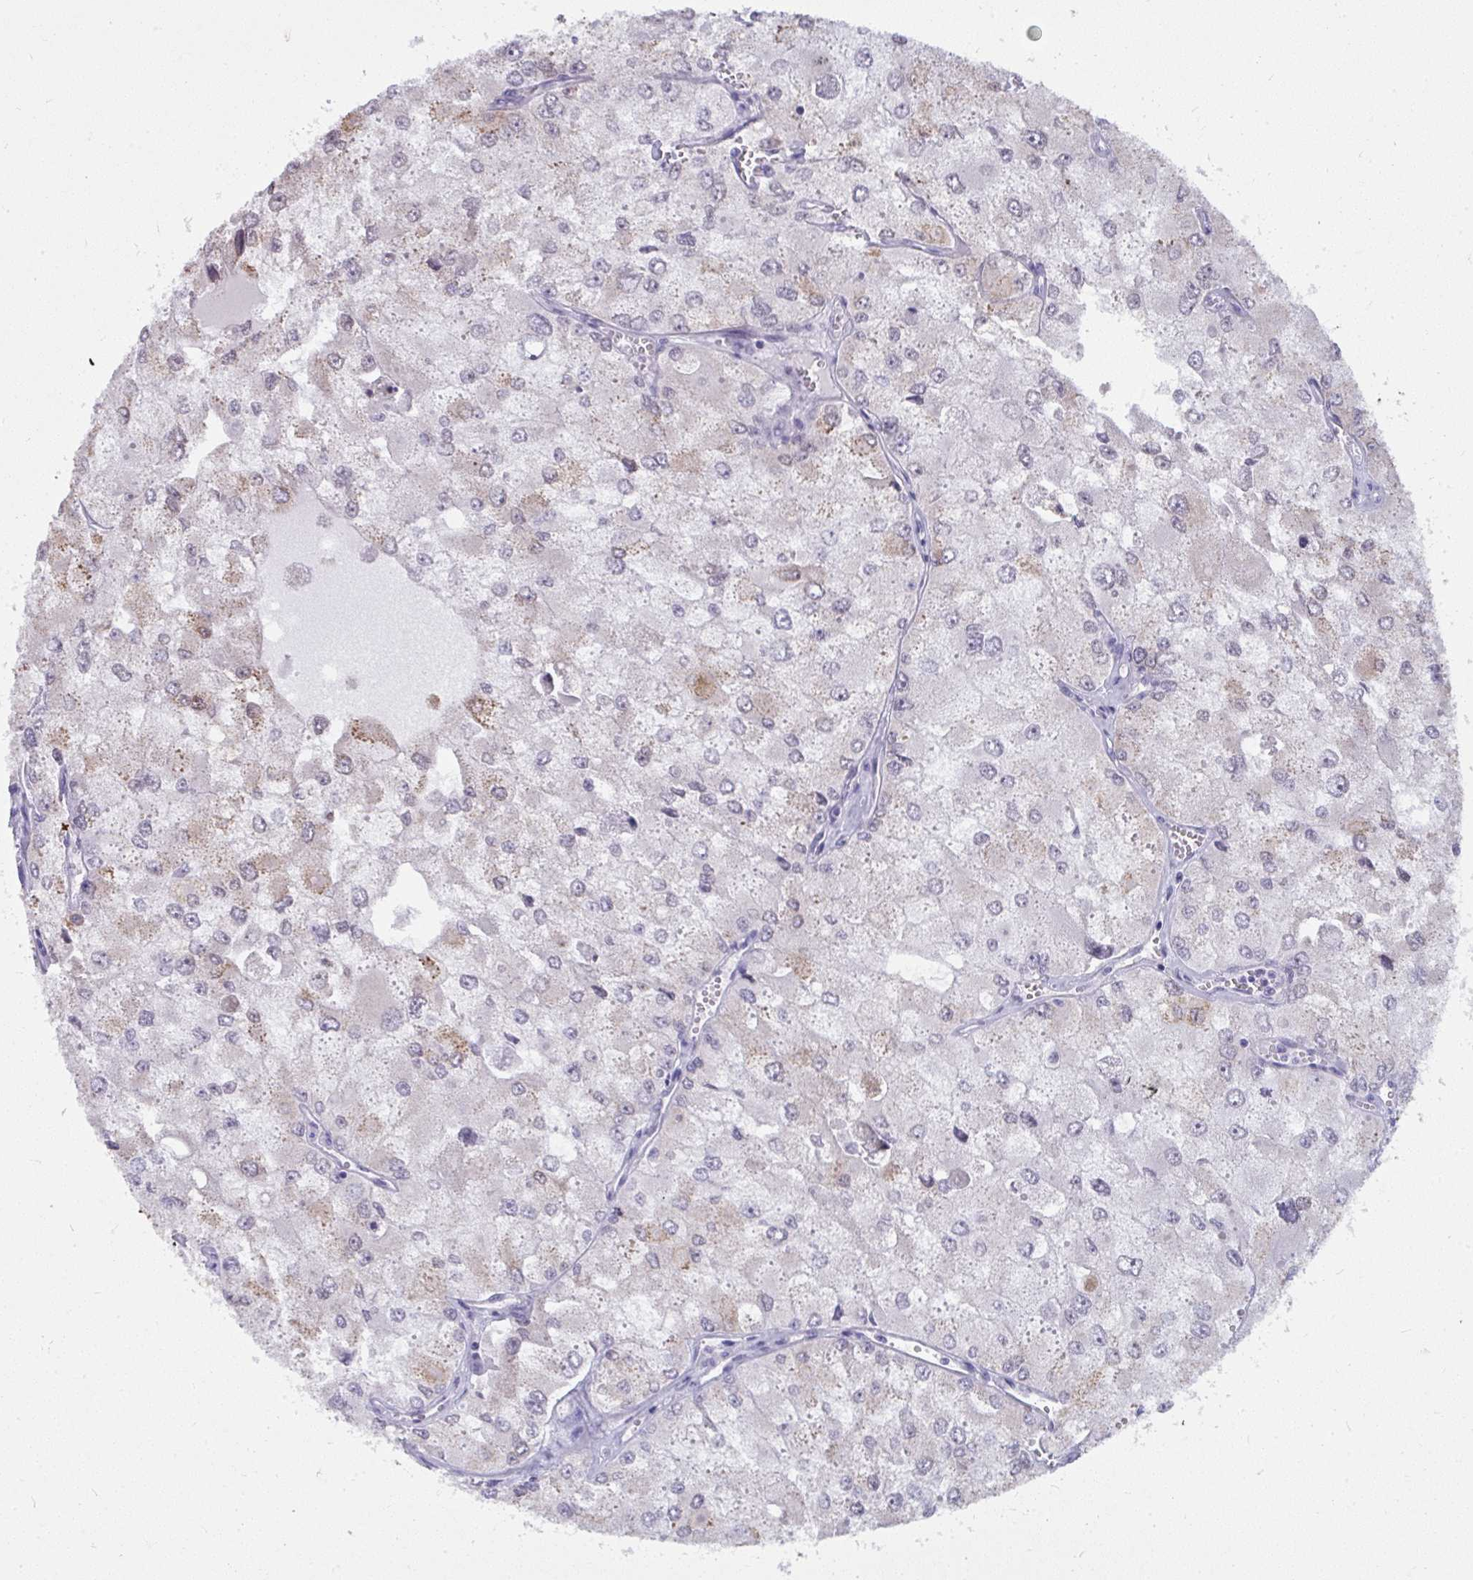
{"staining": {"intensity": "moderate", "quantity": "<25%", "location": "cytoplasmic/membranous"}, "tissue": "renal cancer", "cell_type": "Tumor cells", "image_type": "cancer", "snomed": [{"axis": "morphology", "description": "Adenocarcinoma, NOS"}, {"axis": "topography", "description": "Kidney"}], "caption": "The histopathology image reveals immunohistochemical staining of adenocarcinoma (renal). There is moderate cytoplasmic/membranous expression is seen in about <25% of tumor cells.", "gene": "UGT3A2", "patient": {"sex": "female", "age": 70}}